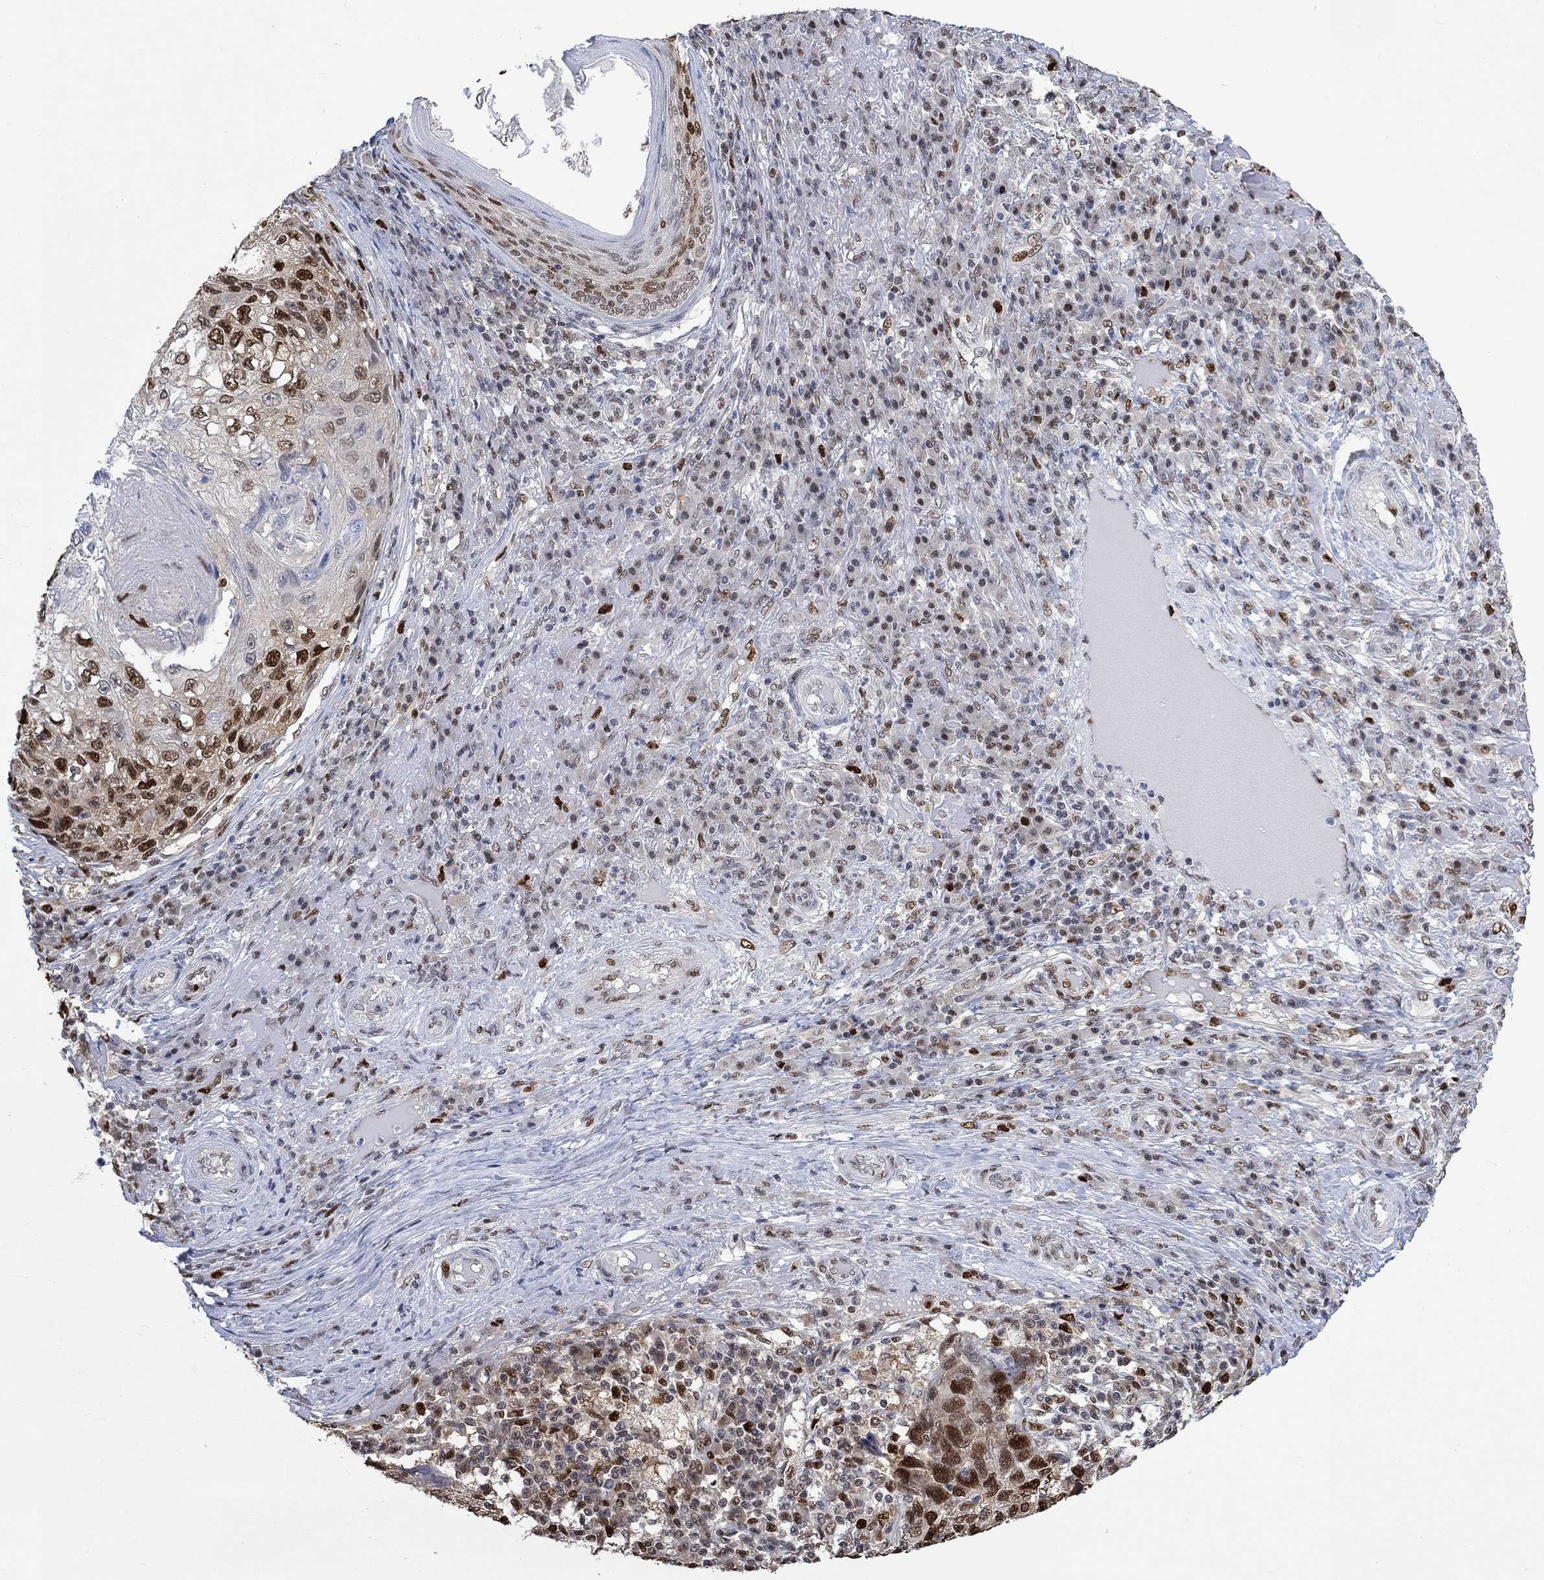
{"staining": {"intensity": "strong", "quantity": "25%-75%", "location": "nuclear"}, "tissue": "skin cancer", "cell_type": "Tumor cells", "image_type": "cancer", "snomed": [{"axis": "morphology", "description": "Squamous cell carcinoma, NOS"}, {"axis": "topography", "description": "Skin"}], "caption": "Immunohistochemical staining of human skin squamous cell carcinoma reveals high levels of strong nuclear positivity in about 25%-75% of tumor cells.", "gene": "RAD54L2", "patient": {"sex": "male", "age": 92}}